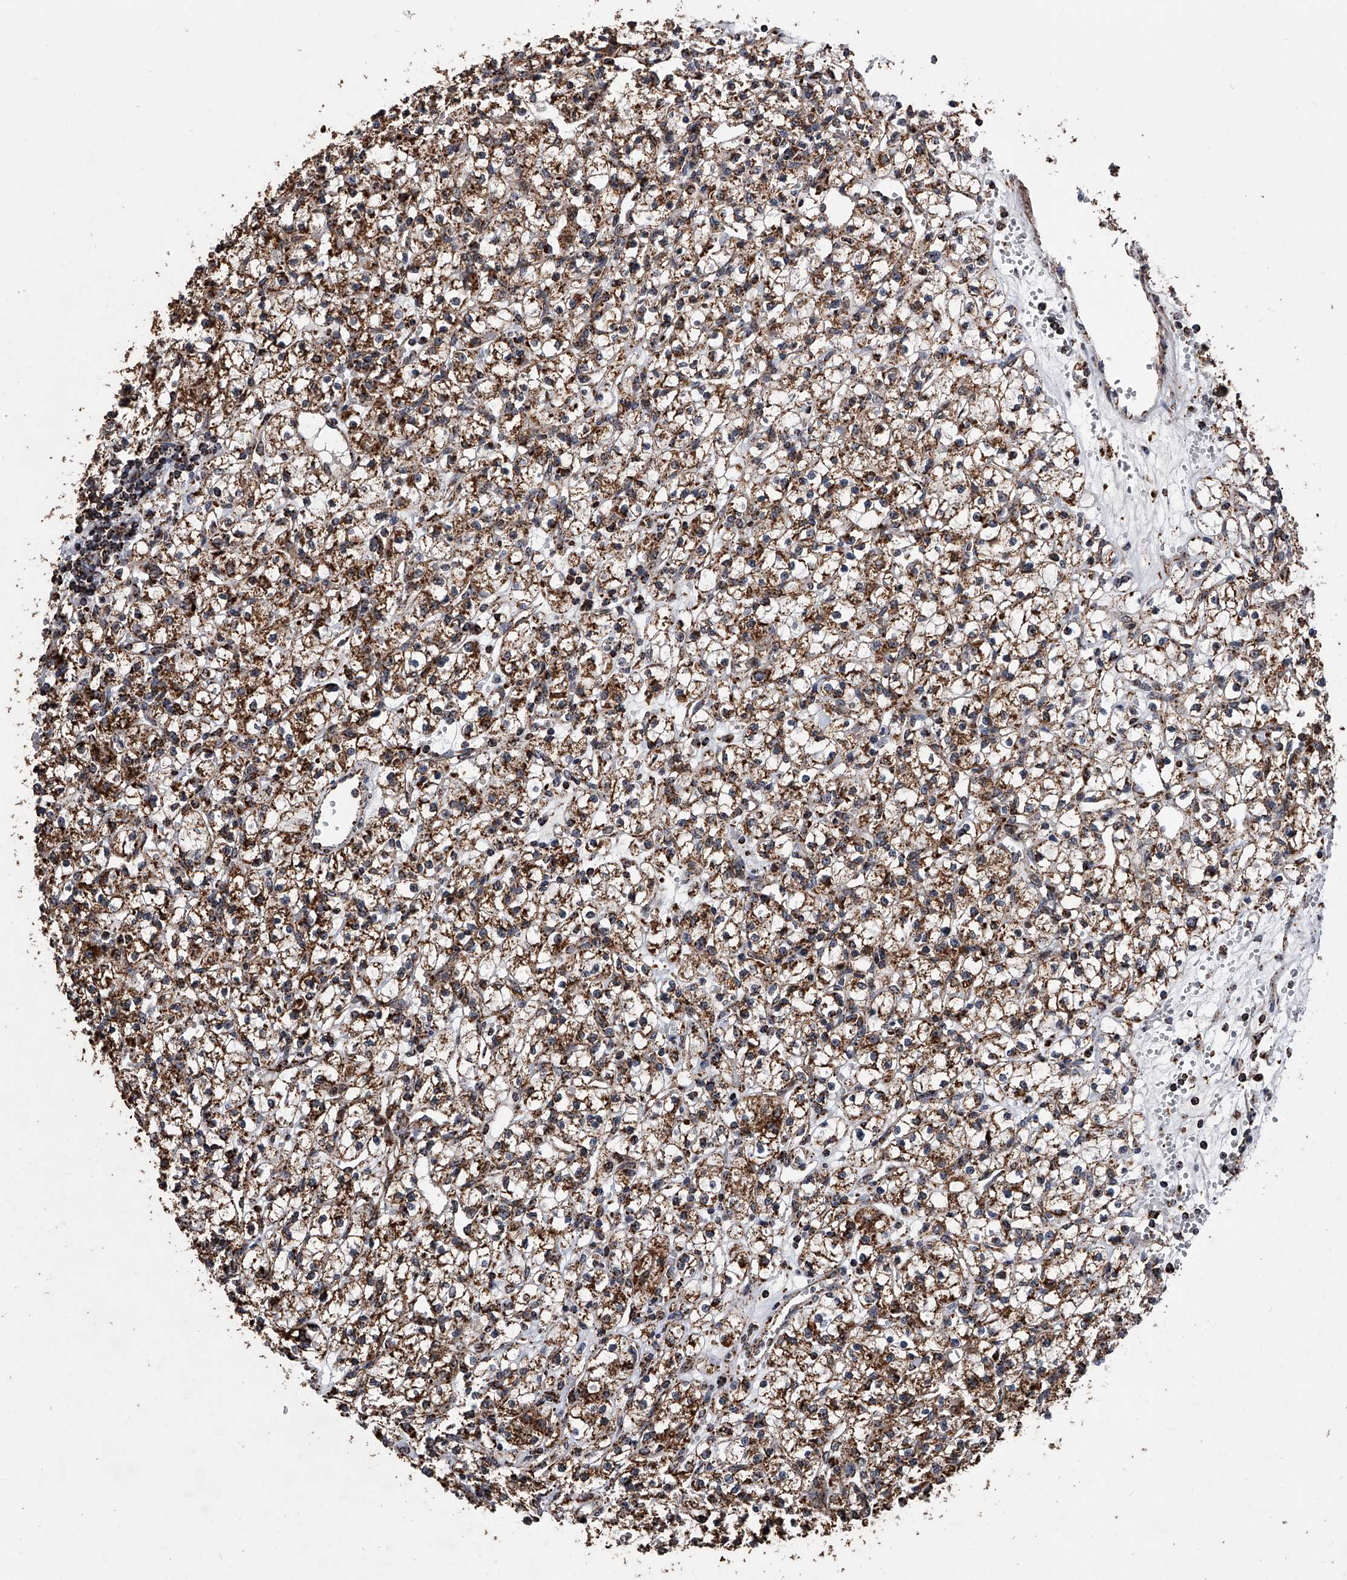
{"staining": {"intensity": "strong", "quantity": "25%-75%", "location": "cytoplasmic/membranous"}, "tissue": "renal cancer", "cell_type": "Tumor cells", "image_type": "cancer", "snomed": [{"axis": "morphology", "description": "Adenocarcinoma, NOS"}, {"axis": "topography", "description": "Kidney"}], "caption": "A high-resolution photomicrograph shows IHC staining of adenocarcinoma (renal), which exhibits strong cytoplasmic/membranous staining in about 25%-75% of tumor cells.", "gene": "SMPDL3A", "patient": {"sex": "female", "age": 59}}